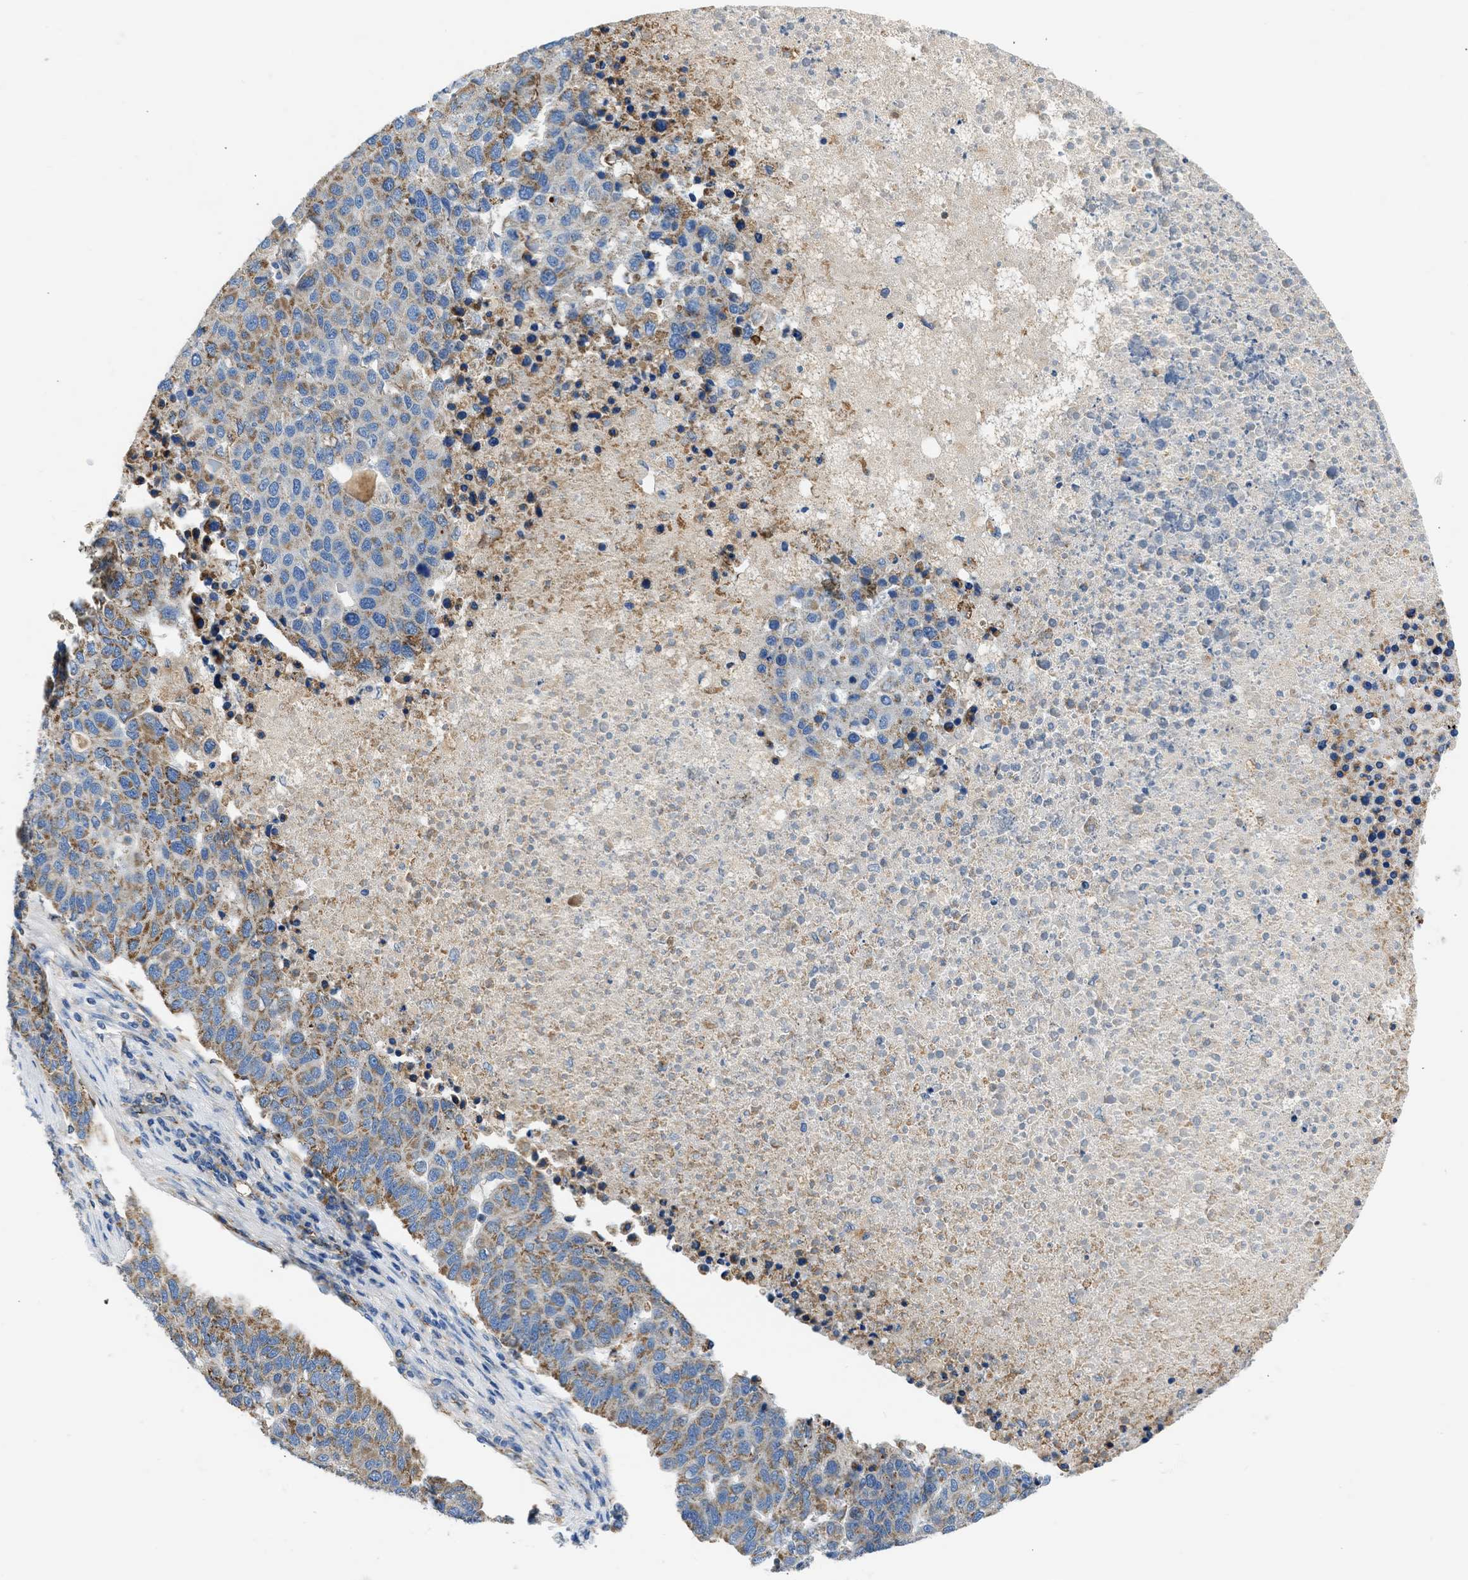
{"staining": {"intensity": "moderate", "quantity": "25%-75%", "location": "cytoplasmic/membranous"}, "tissue": "pancreatic cancer", "cell_type": "Tumor cells", "image_type": "cancer", "snomed": [{"axis": "morphology", "description": "Adenocarcinoma, NOS"}, {"axis": "topography", "description": "Pancreas"}], "caption": "DAB (3,3'-diaminobenzidine) immunohistochemical staining of human pancreatic cancer (adenocarcinoma) exhibits moderate cytoplasmic/membranous protein positivity in approximately 25%-75% of tumor cells. The protein of interest is stained brown, and the nuclei are stained in blue (DAB (3,3'-diaminobenzidine) IHC with brightfield microscopy, high magnification).", "gene": "ULK4", "patient": {"sex": "female", "age": 61}}